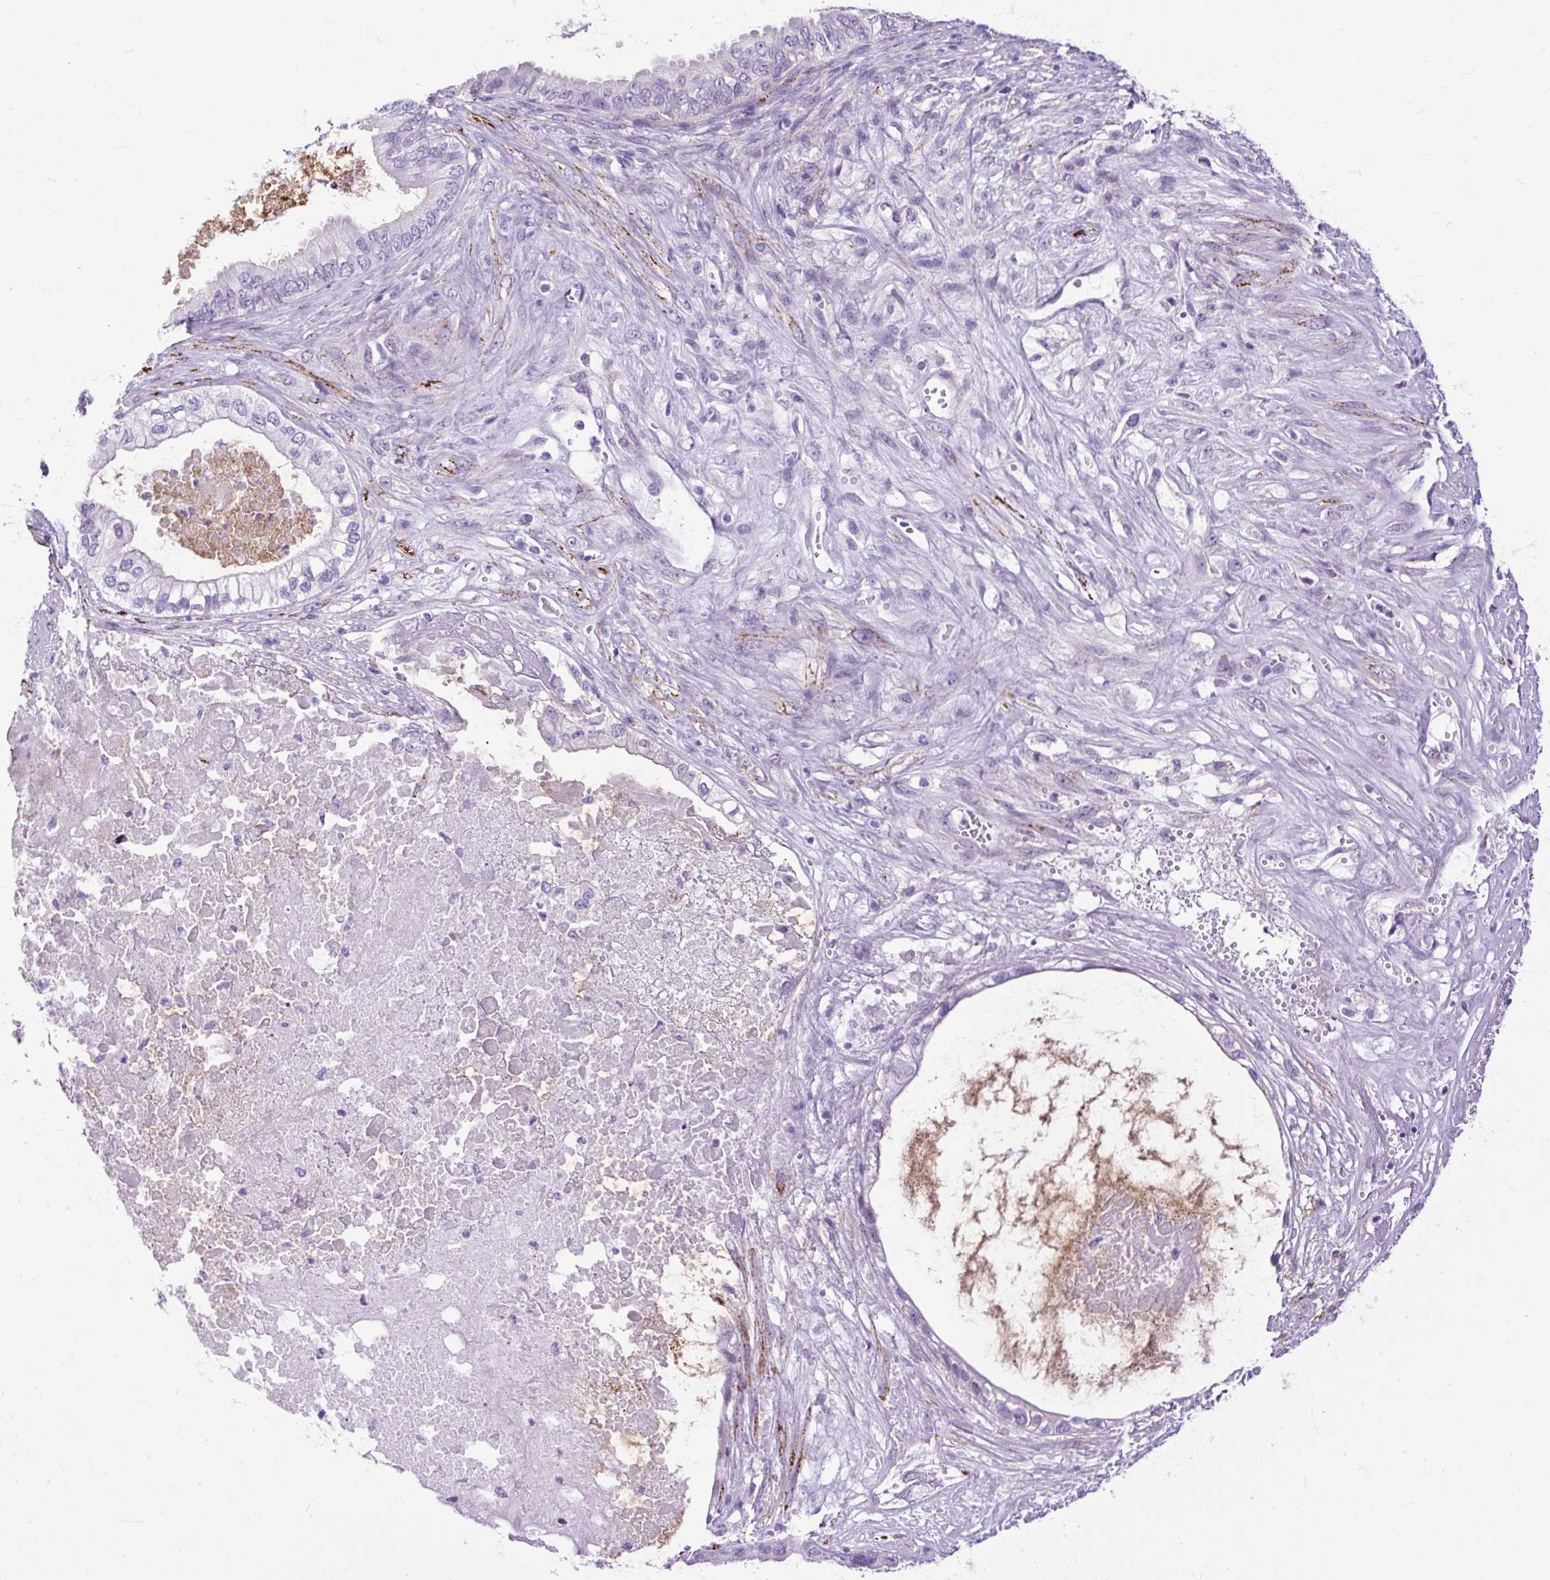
{"staining": {"intensity": "negative", "quantity": "none", "location": "none"}, "tissue": "ovarian cancer", "cell_type": "Tumor cells", "image_type": "cancer", "snomed": [{"axis": "morphology", "description": "Cystadenocarcinoma, mucinous, NOS"}, {"axis": "topography", "description": "Ovary"}], "caption": "High power microscopy histopathology image of an immunohistochemistry micrograph of mucinous cystadenocarcinoma (ovarian), revealing no significant positivity in tumor cells.", "gene": "ZNF256", "patient": {"sex": "female", "age": 80}}